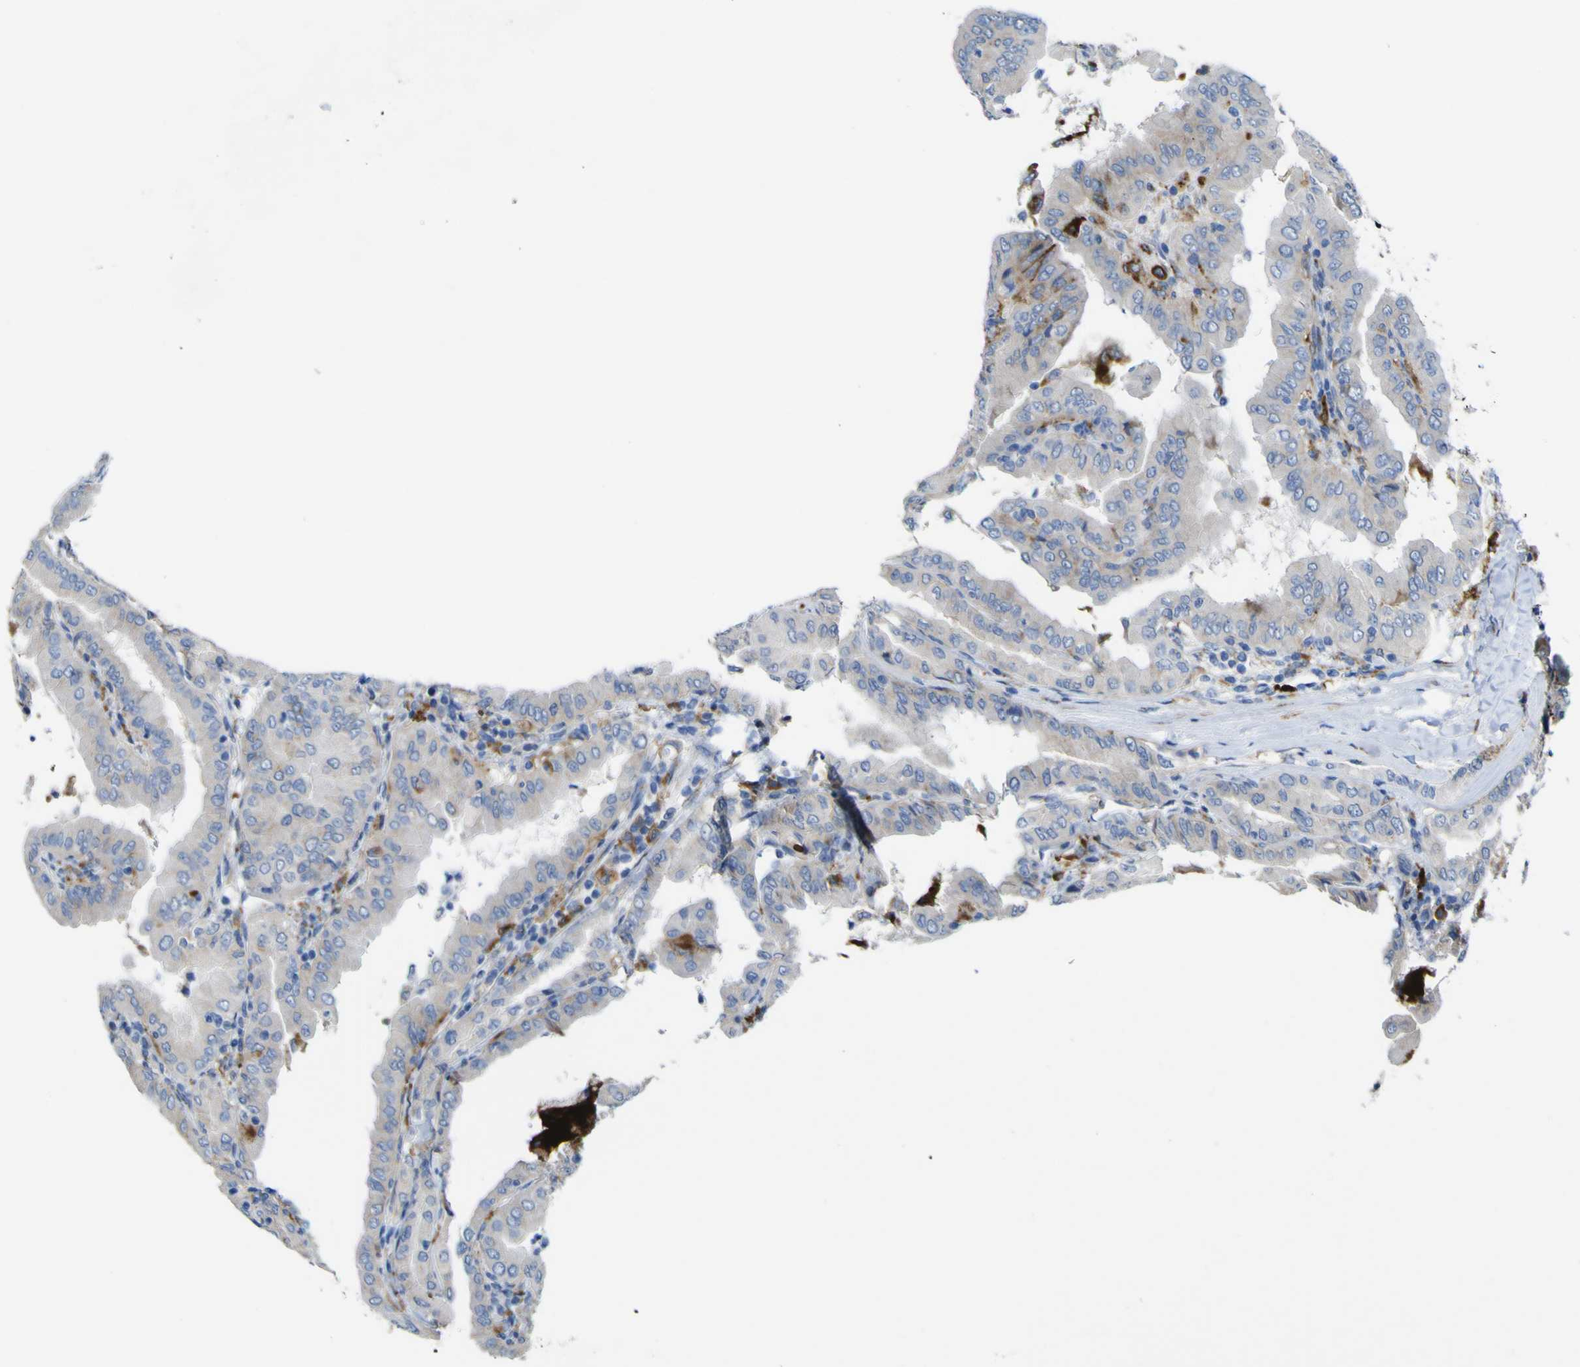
{"staining": {"intensity": "negative", "quantity": "none", "location": "none"}, "tissue": "thyroid cancer", "cell_type": "Tumor cells", "image_type": "cancer", "snomed": [{"axis": "morphology", "description": "Papillary adenocarcinoma, NOS"}, {"axis": "topography", "description": "Thyroid gland"}], "caption": "Thyroid cancer stained for a protein using immunohistochemistry (IHC) shows no staining tumor cells.", "gene": "PTPRF", "patient": {"sex": "male", "age": 33}}